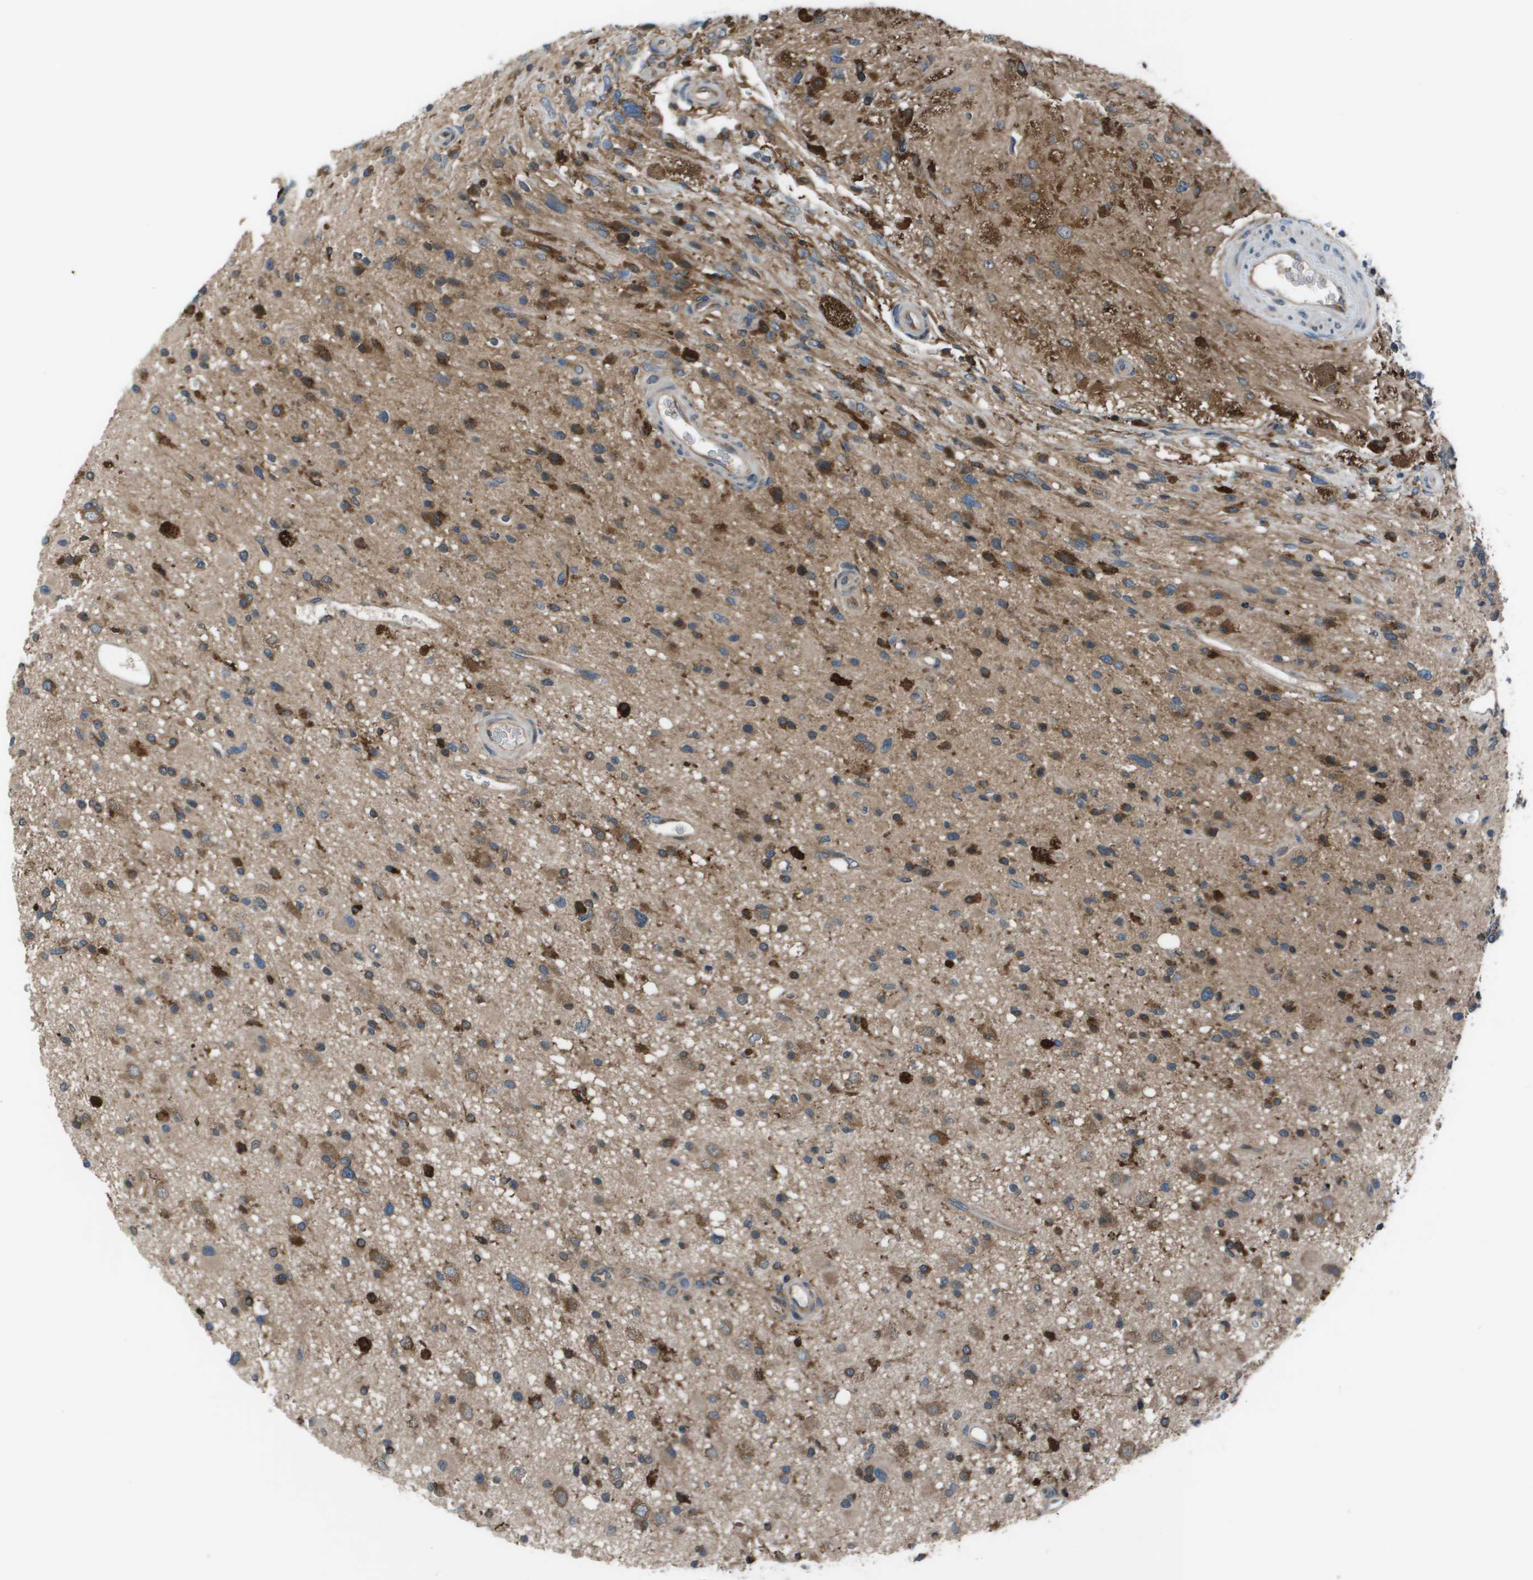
{"staining": {"intensity": "moderate", "quantity": ">75%", "location": "cytoplasmic/membranous"}, "tissue": "glioma", "cell_type": "Tumor cells", "image_type": "cancer", "snomed": [{"axis": "morphology", "description": "Glioma, malignant, High grade"}, {"axis": "topography", "description": "Brain"}], "caption": "Human malignant glioma (high-grade) stained with a brown dye reveals moderate cytoplasmic/membranous positive expression in about >75% of tumor cells.", "gene": "EIF3B", "patient": {"sex": "male", "age": 33}}